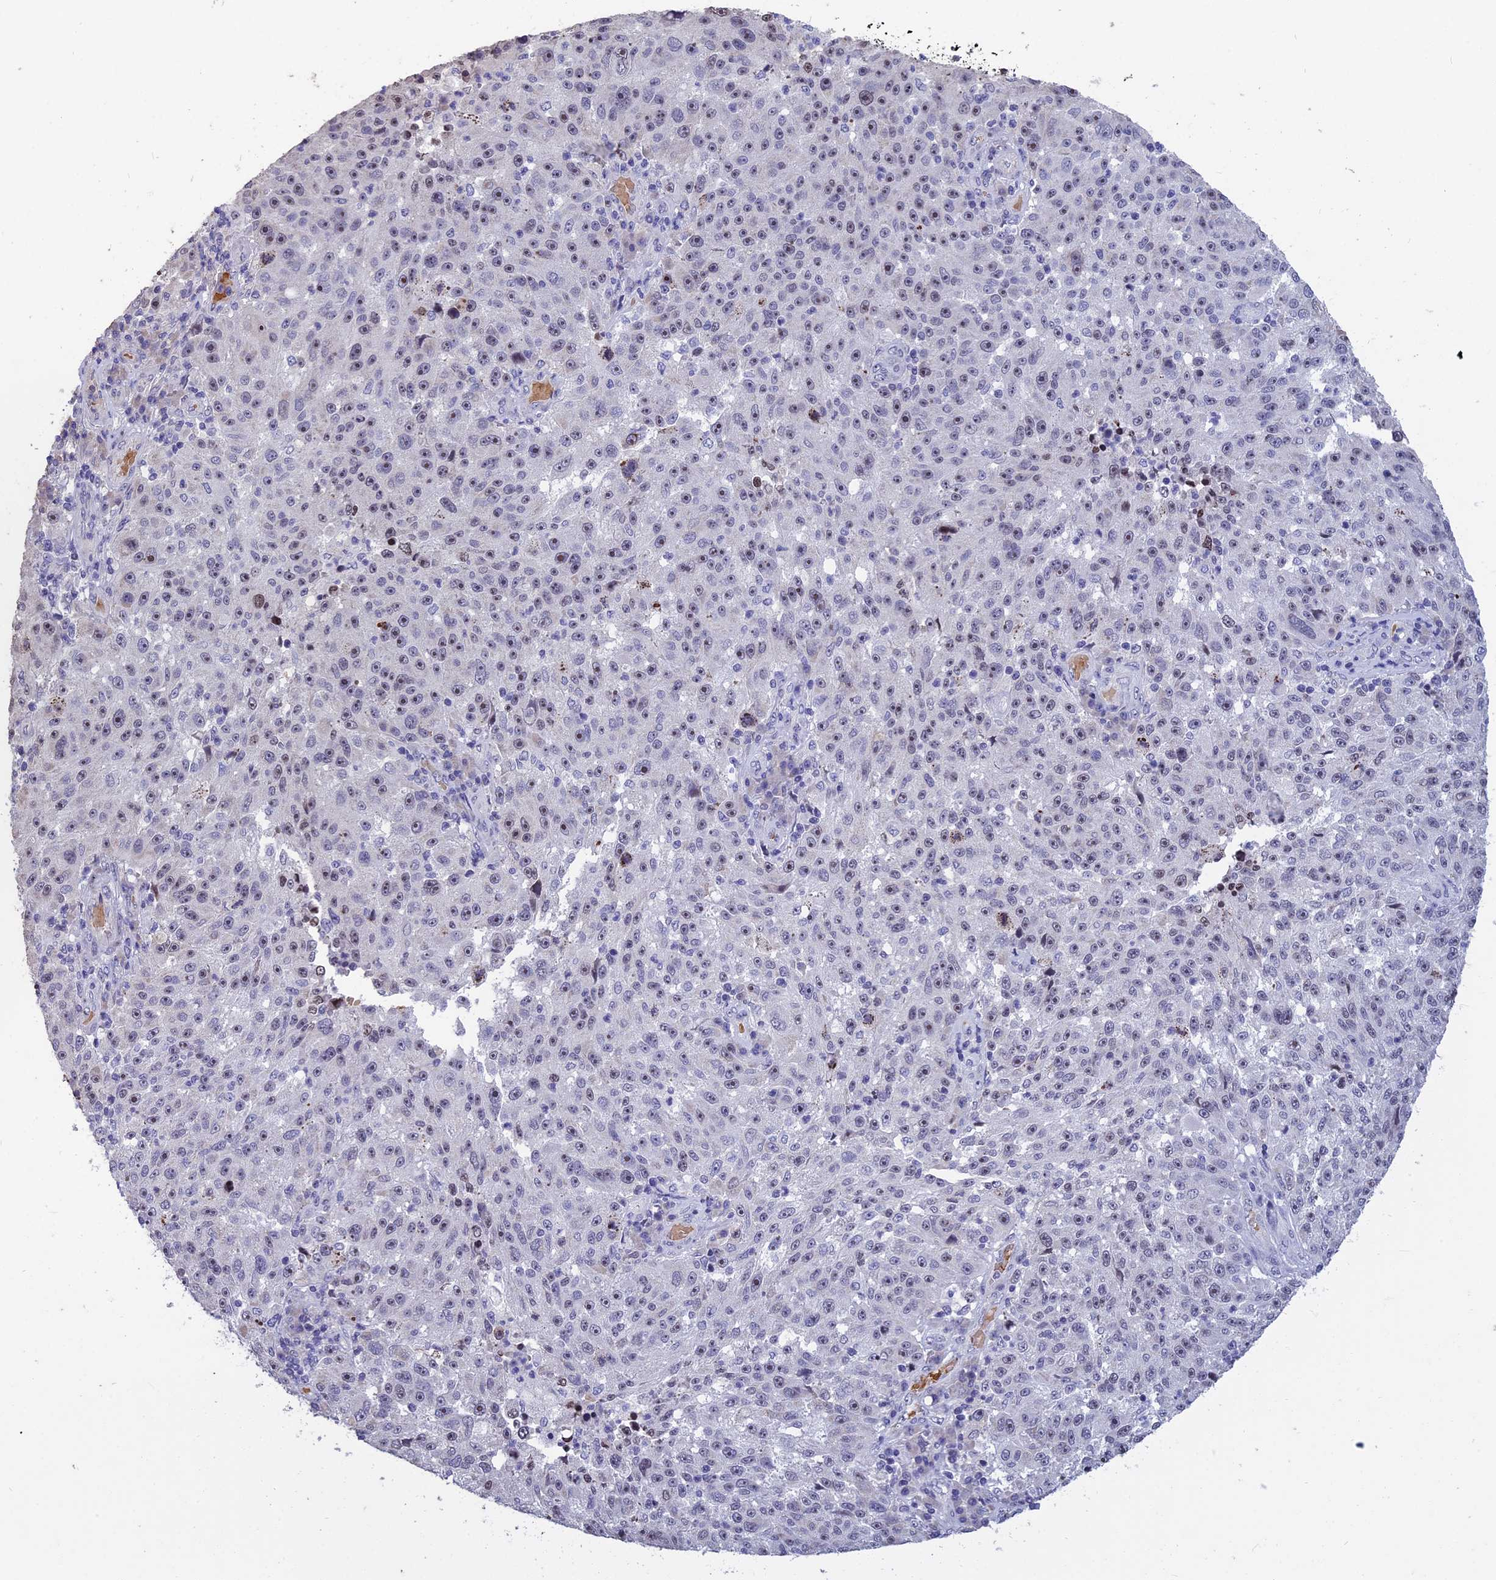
{"staining": {"intensity": "weak", "quantity": "<25%", "location": "nuclear"}, "tissue": "melanoma", "cell_type": "Tumor cells", "image_type": "cancer", "snomed": [{"axis": "morphology", "description": "Malignant melanoma, NOS"}, {"axis": "topography", "description": "Skin"}], "caption": "Melanoma was stained to show a protein in brown. There is no significant positivity in tumor cells.", "gene": "KNOP1", "patient": {"sex": "male", "age": 53}}